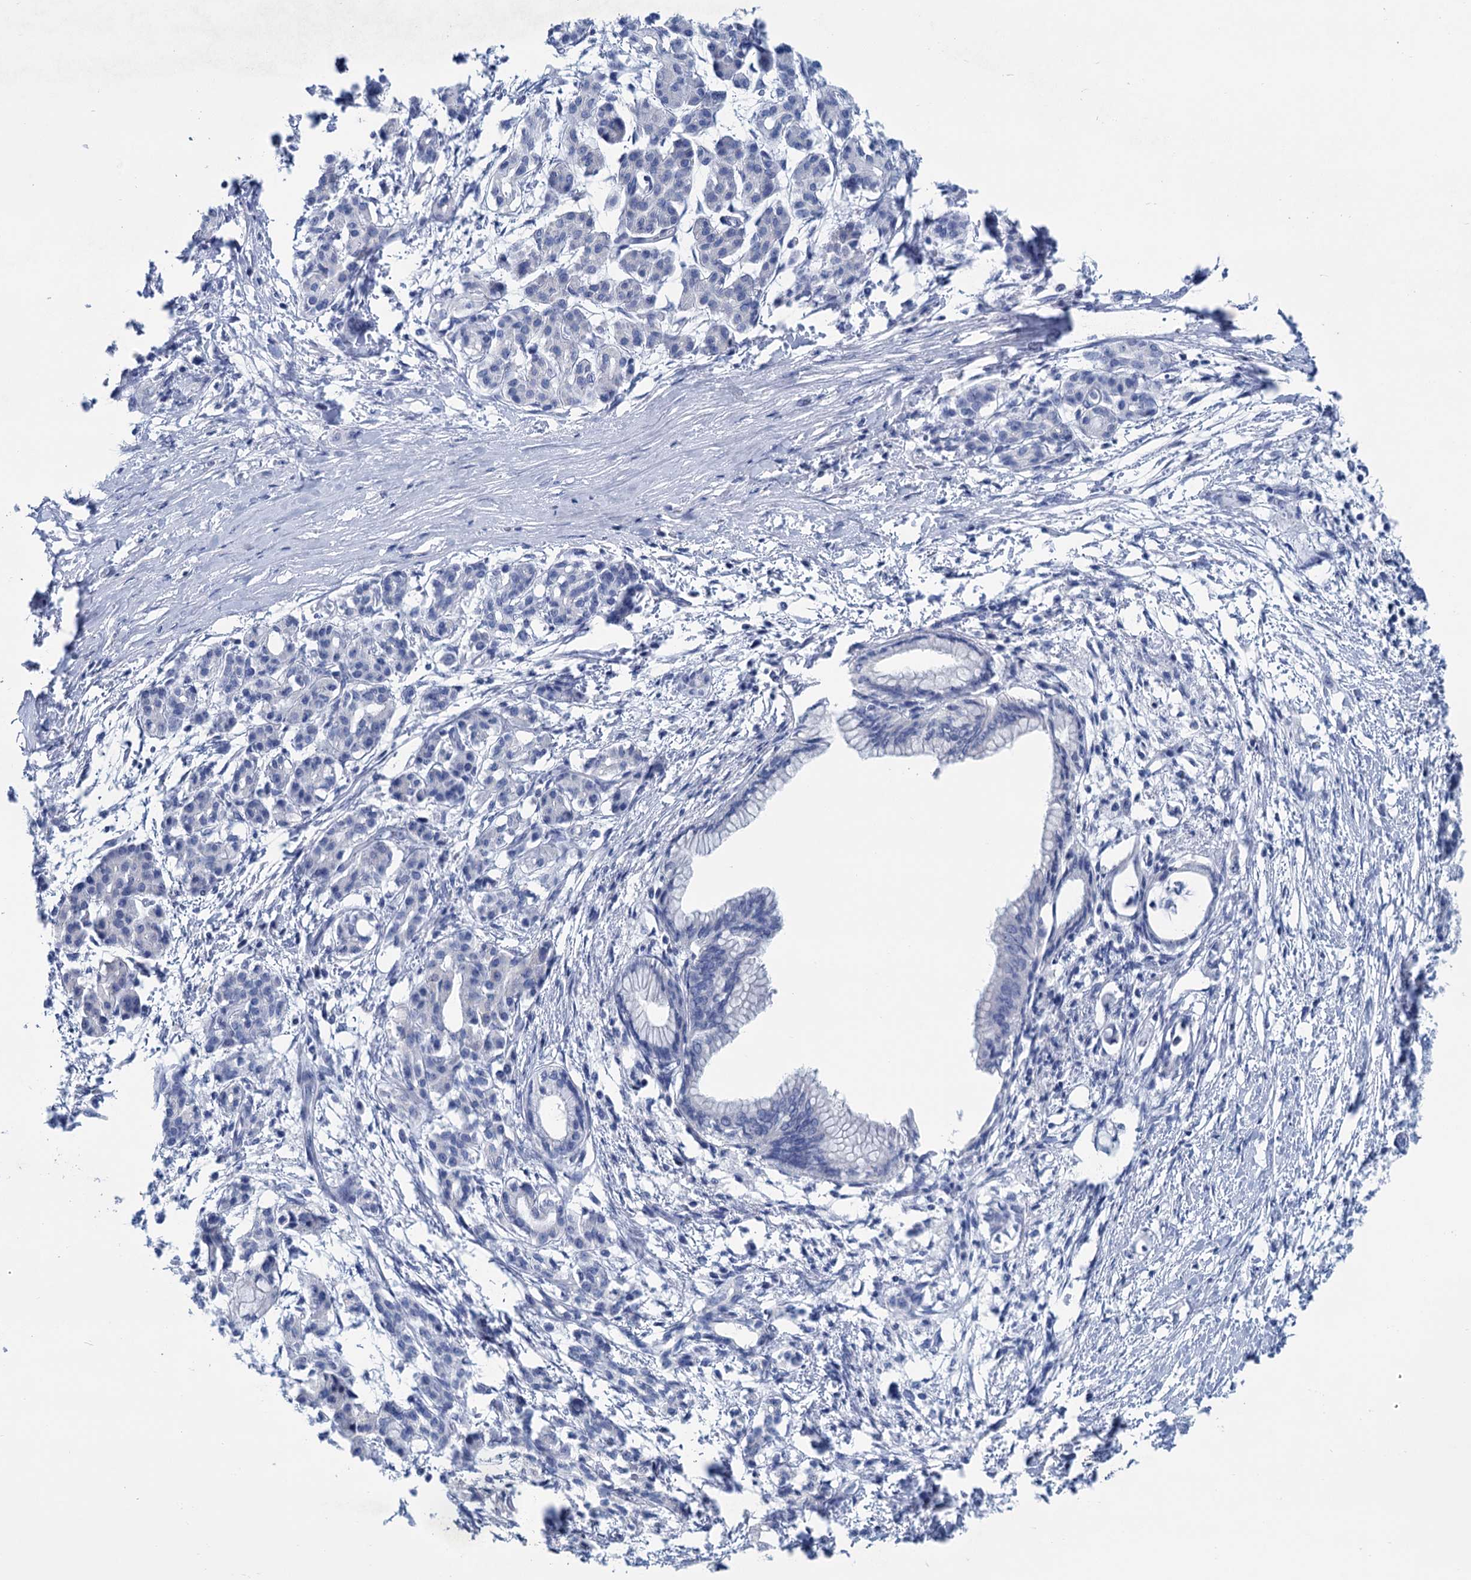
{"staining": {"intensity": "negative", "quantity": "none", "location": "none"}, "tissue": "pancreatic cancer", "cell_type": "Tumor cells", "image_type": "cancer", "snomed": [{"axis": "morphology", "description": "Adenocarcinoma, NOS"}, {"axis": "topography", "description": "Pancreas"}], "caption": "Tumor cells are negative for protein expression in human pancreatic adenocarcinoma.", "gene": "MYOZ3", "patient": {"sex": "female", "age": 55}}